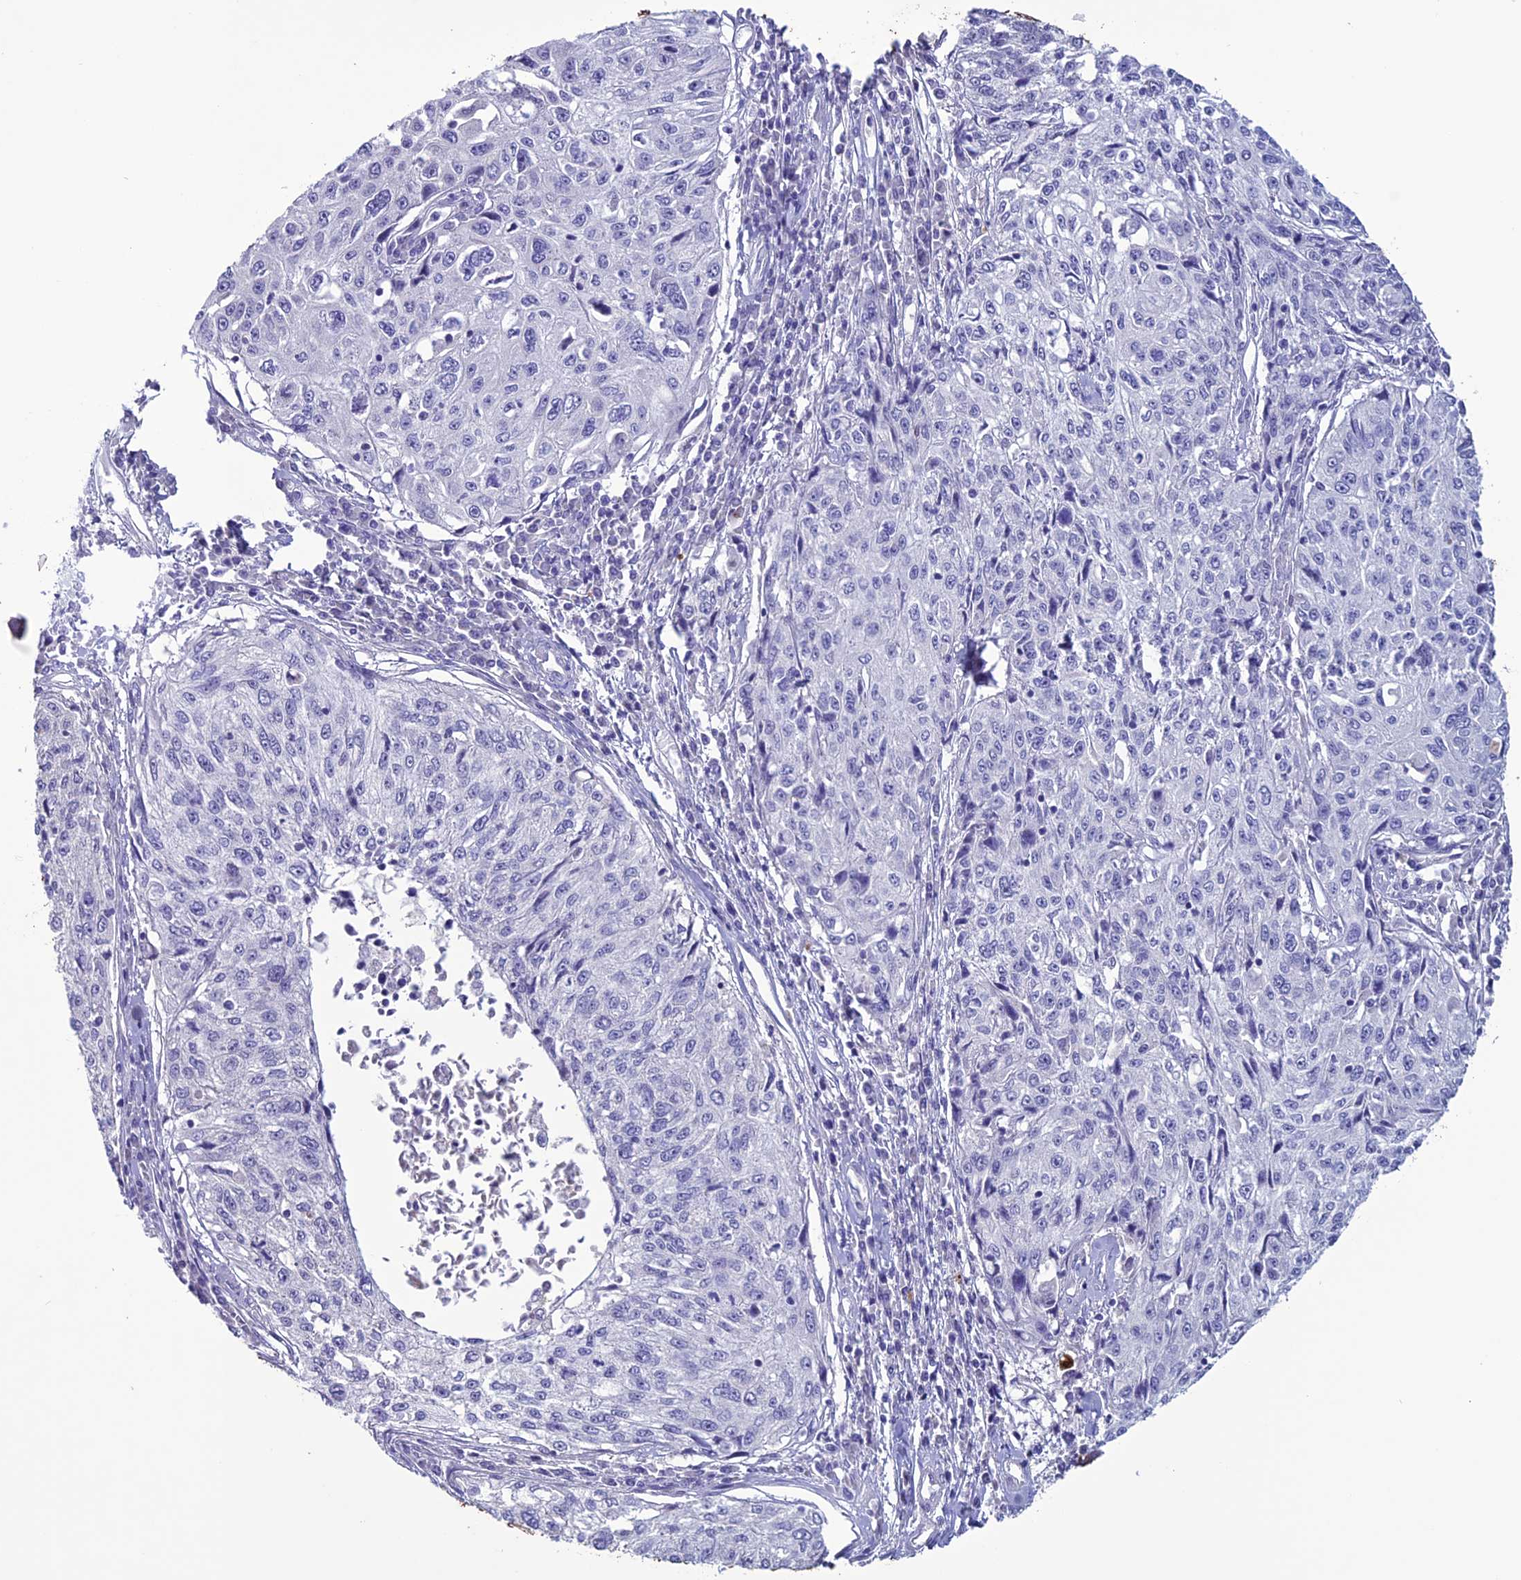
{"staining": {"intensity": "negative", "quantity": "none", "location": "none"}, "tissue": "cervical cancer", "cell_type": "Tumor cells", "image_type": "cancer", "snomed": [{"axis": "morphology", "description": "Squamous cell carcinoma, NOS"}, {"axis": "topography", "description": "Cervix"}], "caption": "The immunohistochemistry (IHC) histopathology image has no significant expression in tumor cells of squamous cell carcinoma (cervical) tissue. (DAB (3,3'-diaminobenzidine) immunohistochemistry (IHC), high magnification).", "gene": "CLEC2L", "patient": {"sex": "female", "age": 57}}